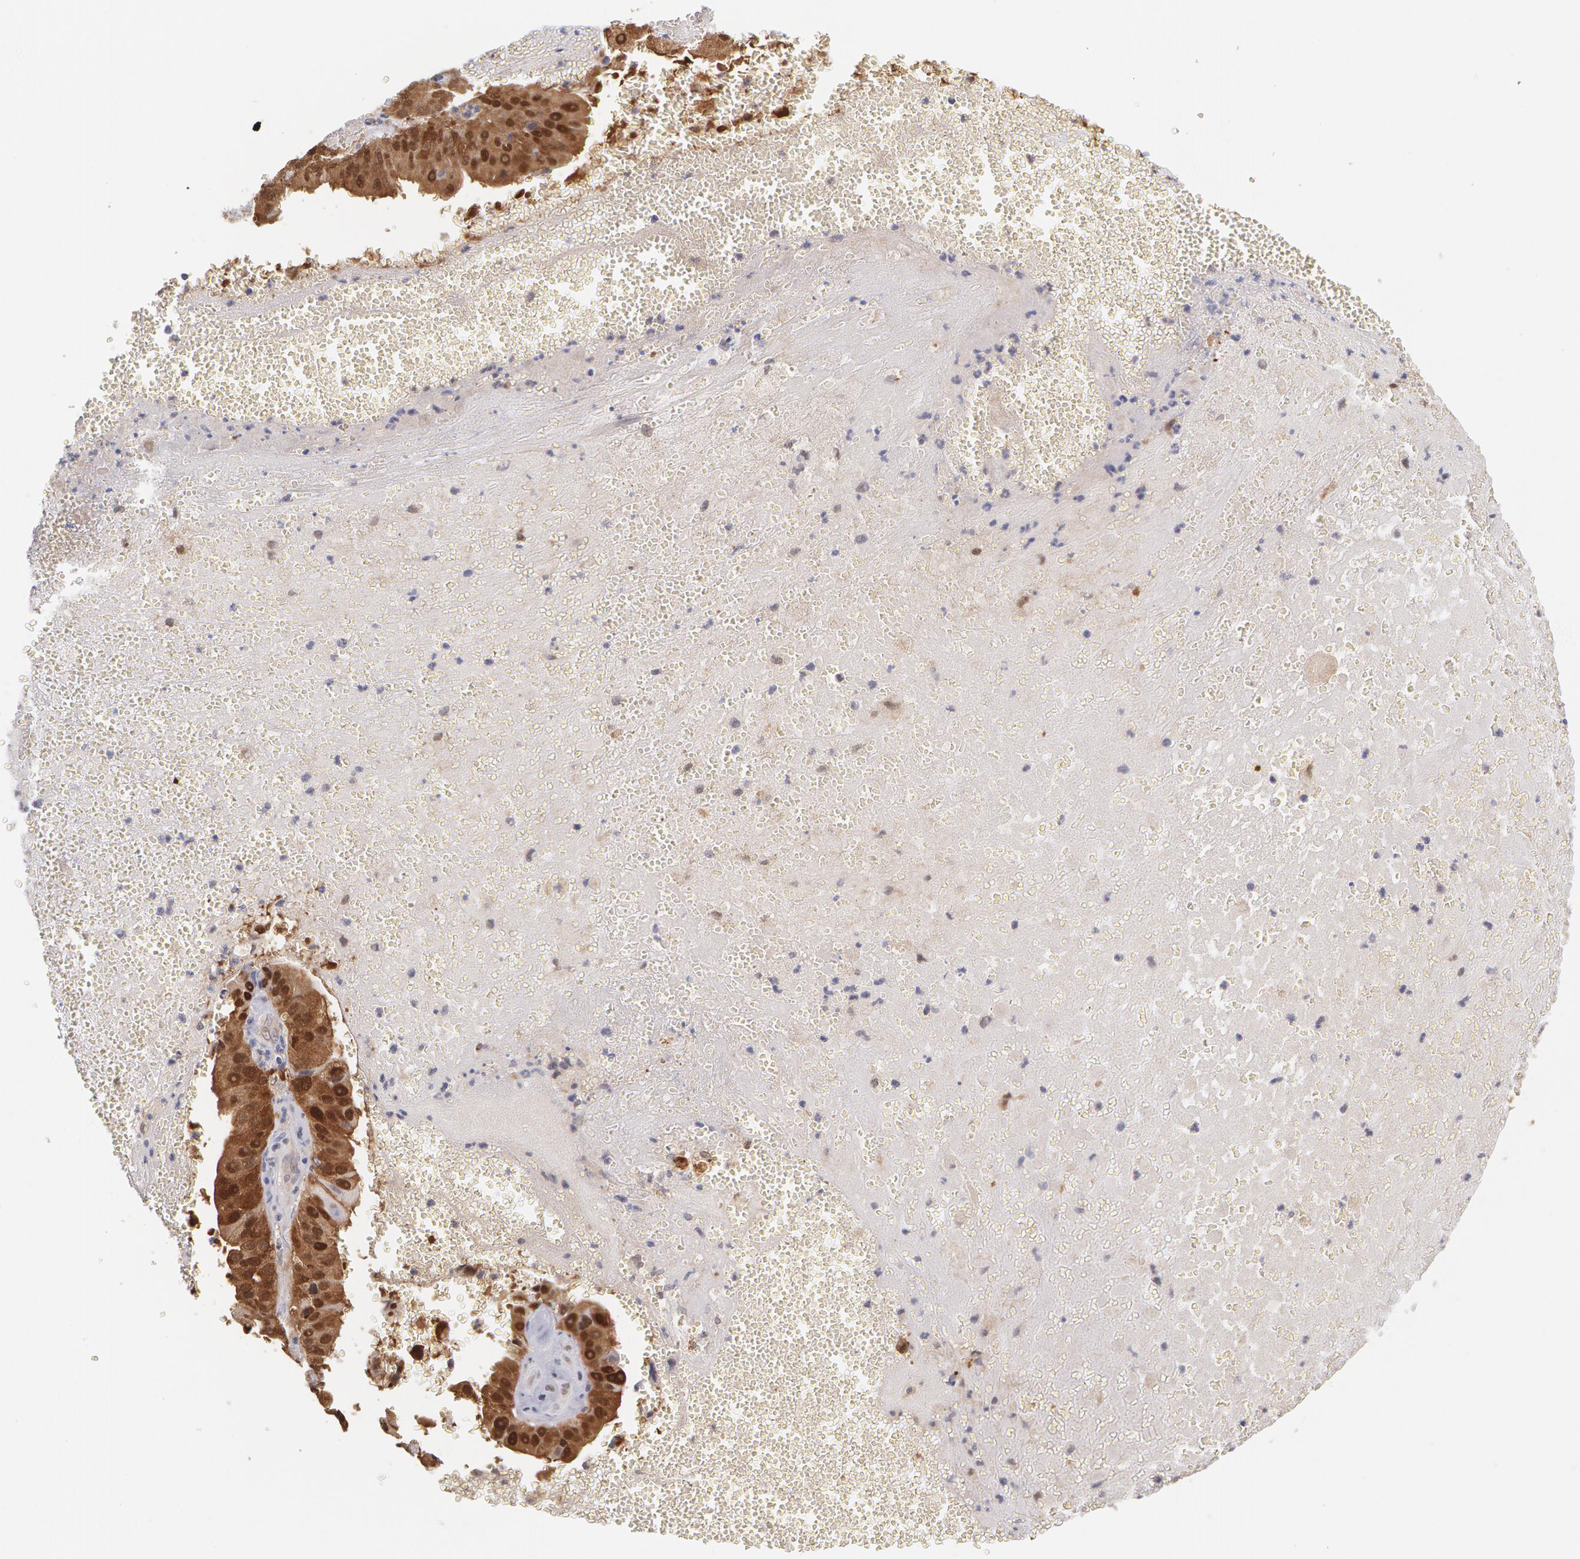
{"staining": {"intensity": "moderate", "quantity": ">75%", "location": "cytoplasmic/membranous,nuclear"}, "tissue": "liver cancer", "cell_type": "Tumor cells", "image_type": "cancer", "snomed": [{"axis": "morphology", "description": "Cholangiocarcinoma"}, {"axis": "topography", "description": "Liver"}], "caption": "Immunohistochemical staining of human liver cancer reveals medium levels of moderate cytoplasmic/membranous and nuclear staining in approximately >75% of tumor cells. (Brightfield microscopy of DAB IHC at high magnification).", "gene": "TXNRD1", "patient": {"sex": "female", "age": 79}}